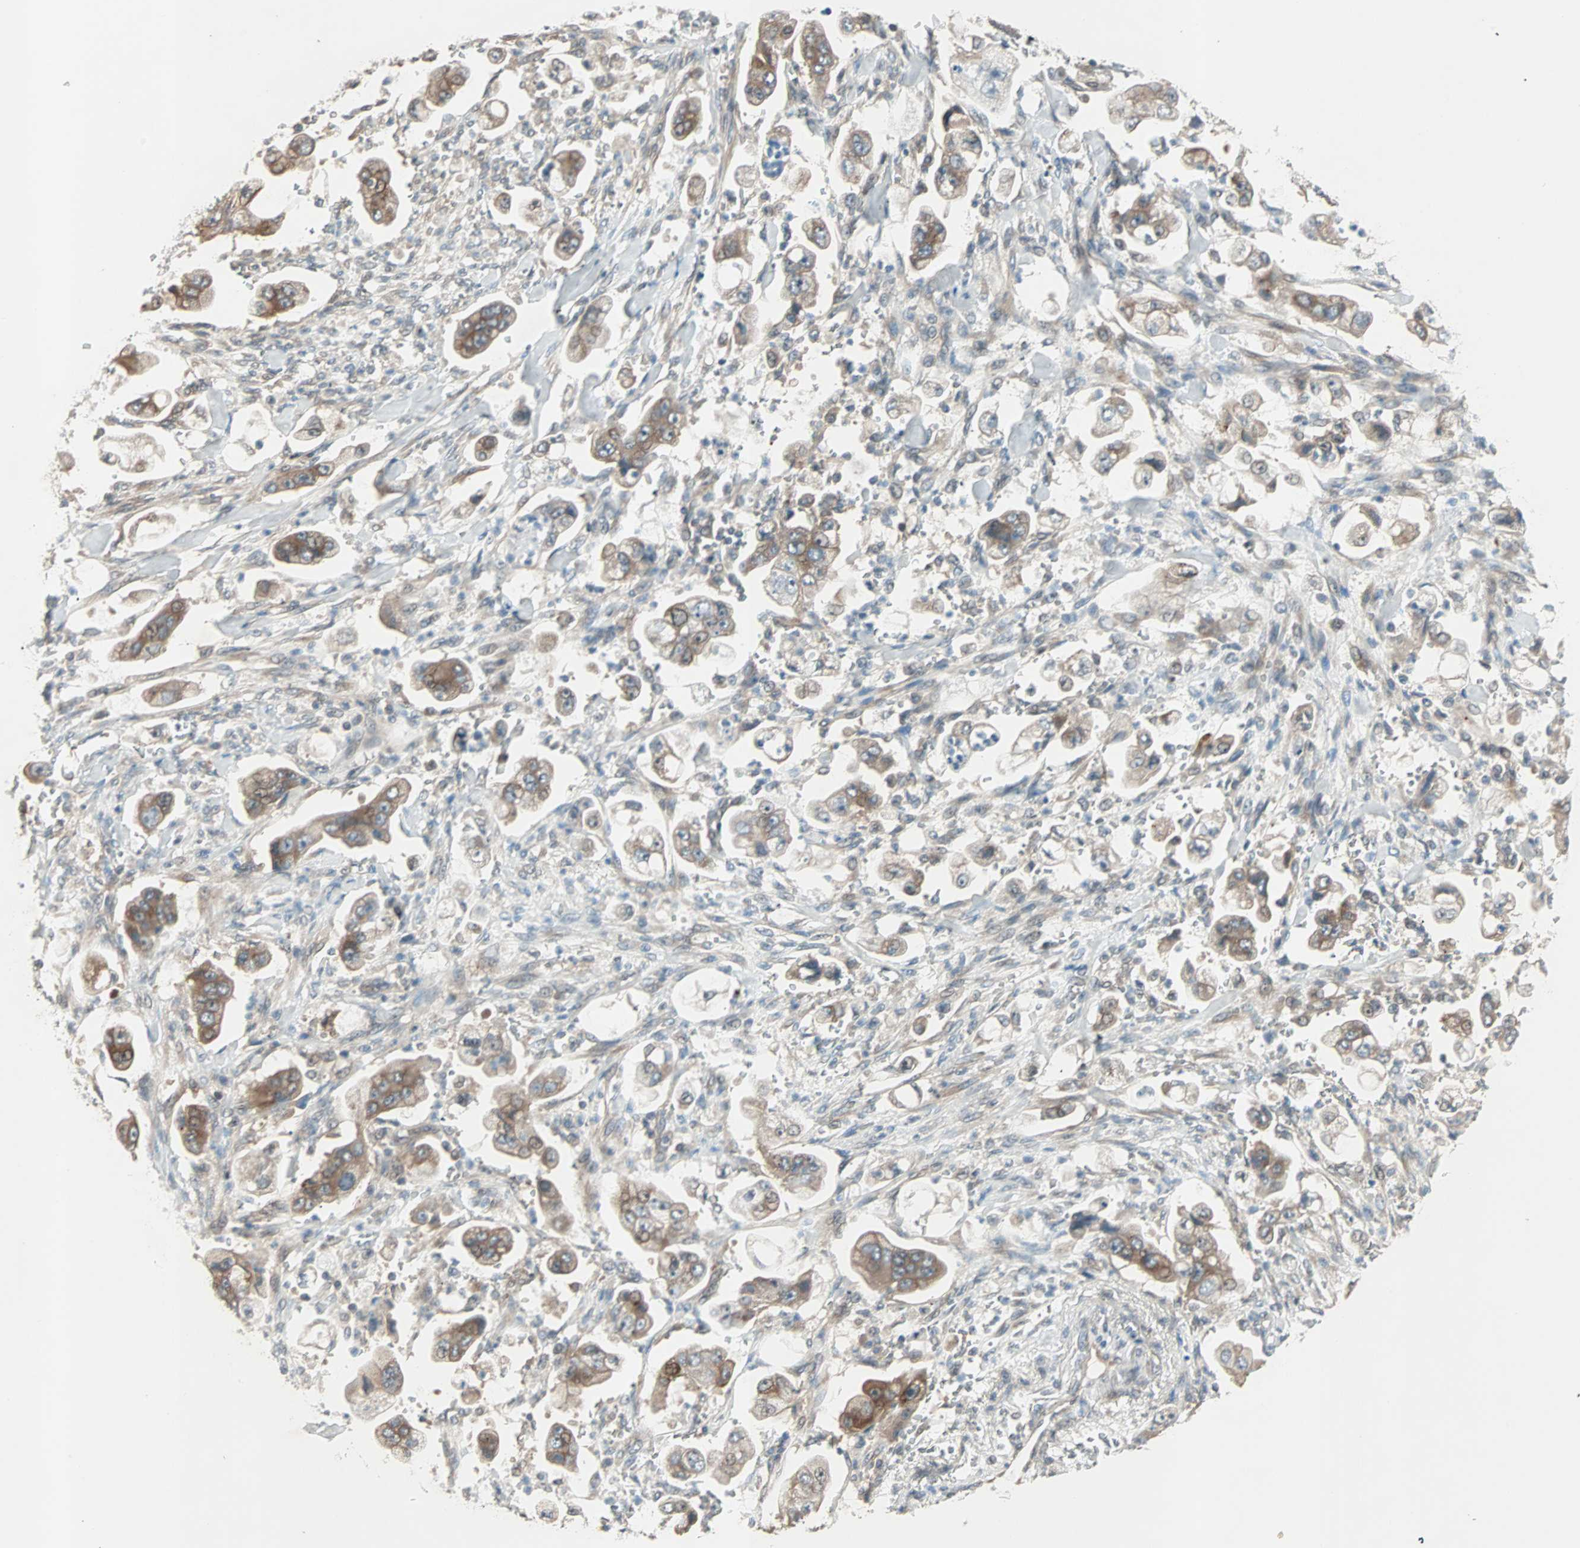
{"staining": {"intensity": "moderate", "quantity": ">75%", "location": "cytoplasmic/membranous"}, "tissue": "stomach cancer", "cell_type": "Tumor cells", "image_type": "cancer", "snomed": [{"axis": "morphology", "description": "Adenocarcinoma, NOS"}, {"axis": "topography", "description": "Stomach"}], "caption": "Immunohistochemical staining of stomach cancer (adenocarcinoma) exhibits medium levels of moderate cytoplasmic/membranous staining in approximately >75% of tumor cells. (DAB IHC, brown staining for protein, blue staining for nuclei).", "gene": "PGBD1", "patient": {"sex": "male", "age": 62}}